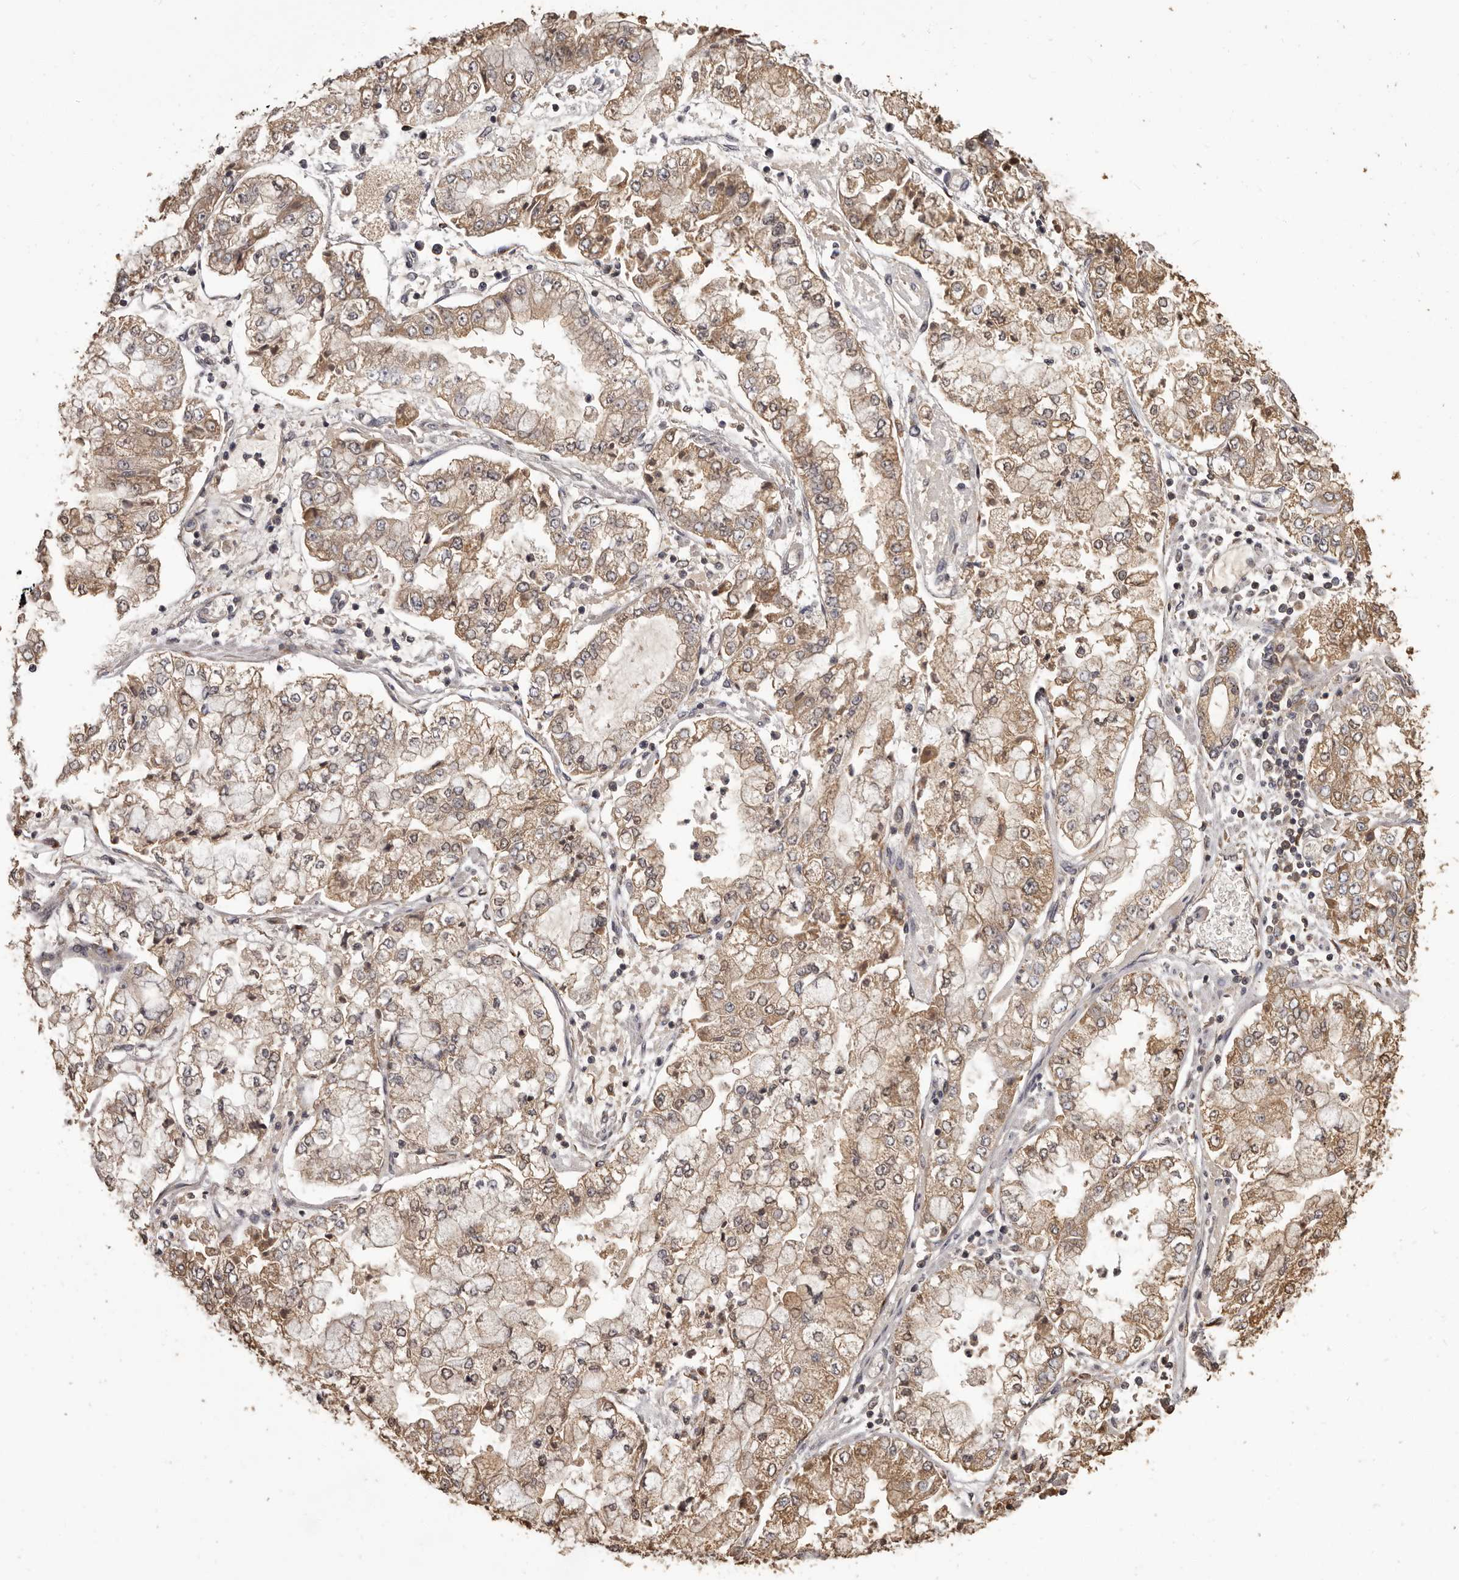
{"staining": {"intensity": "moderate", "quantity": ">75%", "location": "cytoplasmic/membranous"}, "tissue": "stomach cancer", "cell_type": "Tumor cells", "image_type": "cancer", "snomed": [{"axis": "morphology", "description": "Adenocarcinoma, NOS"}, {"axis": "topography", "description": "Stomach"}], "caption": "Approximately >75% of tumor cells in stomach adenocarcinoma exhibit moderate cytoplasmic/membranous protein staining as visualized by brown immunohistochemical staining.", "gene": "MGAT5", "patient": {"sex": "male", "age": 76}}